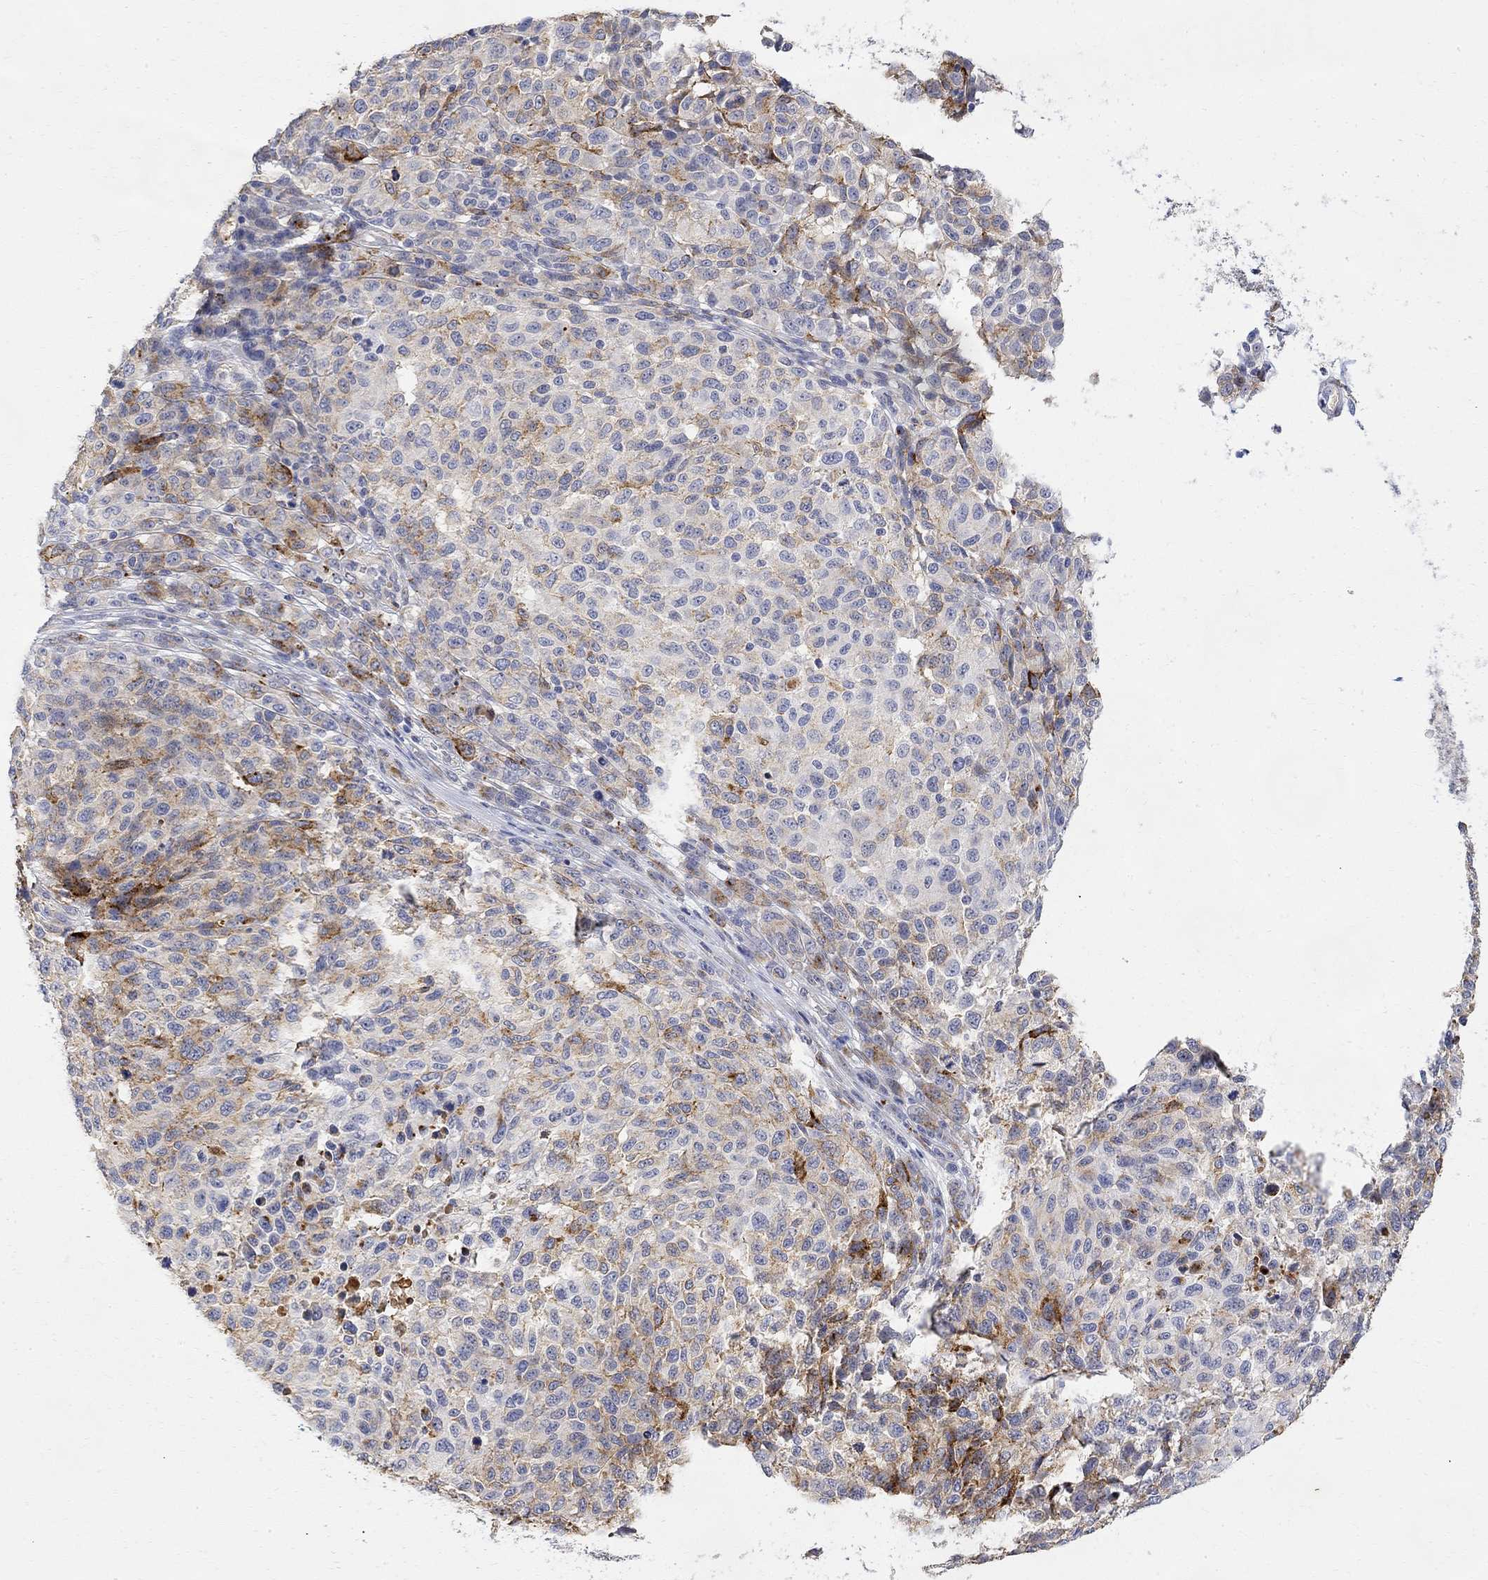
{"staining": {"intensity": "moderate", "quantity": "<25%", "location": "cytoplasmic/membranous"}, "tissue": "melanoma", "cell_type": "Tumor cells", "image_type": "cancer", "snomed": [{"axis": "morphology", "description": "Malignant melanoma, NOS"}, {"axis": "topography", "description": "Skin"}], "caption": "Immunohistochemistry (IHC) histopathology image of neoplastic tissue: human malignant melanoma stained using immunohistochemistry (IHC) displays low levels of moderate protein expression localized specifically in the cytoplasmic/membranous of tumor cells, appearing as a cytoplasmic/membranous brown color.", "gene": "FNDC5", "patient": {"sex": "male", "age": 59}}